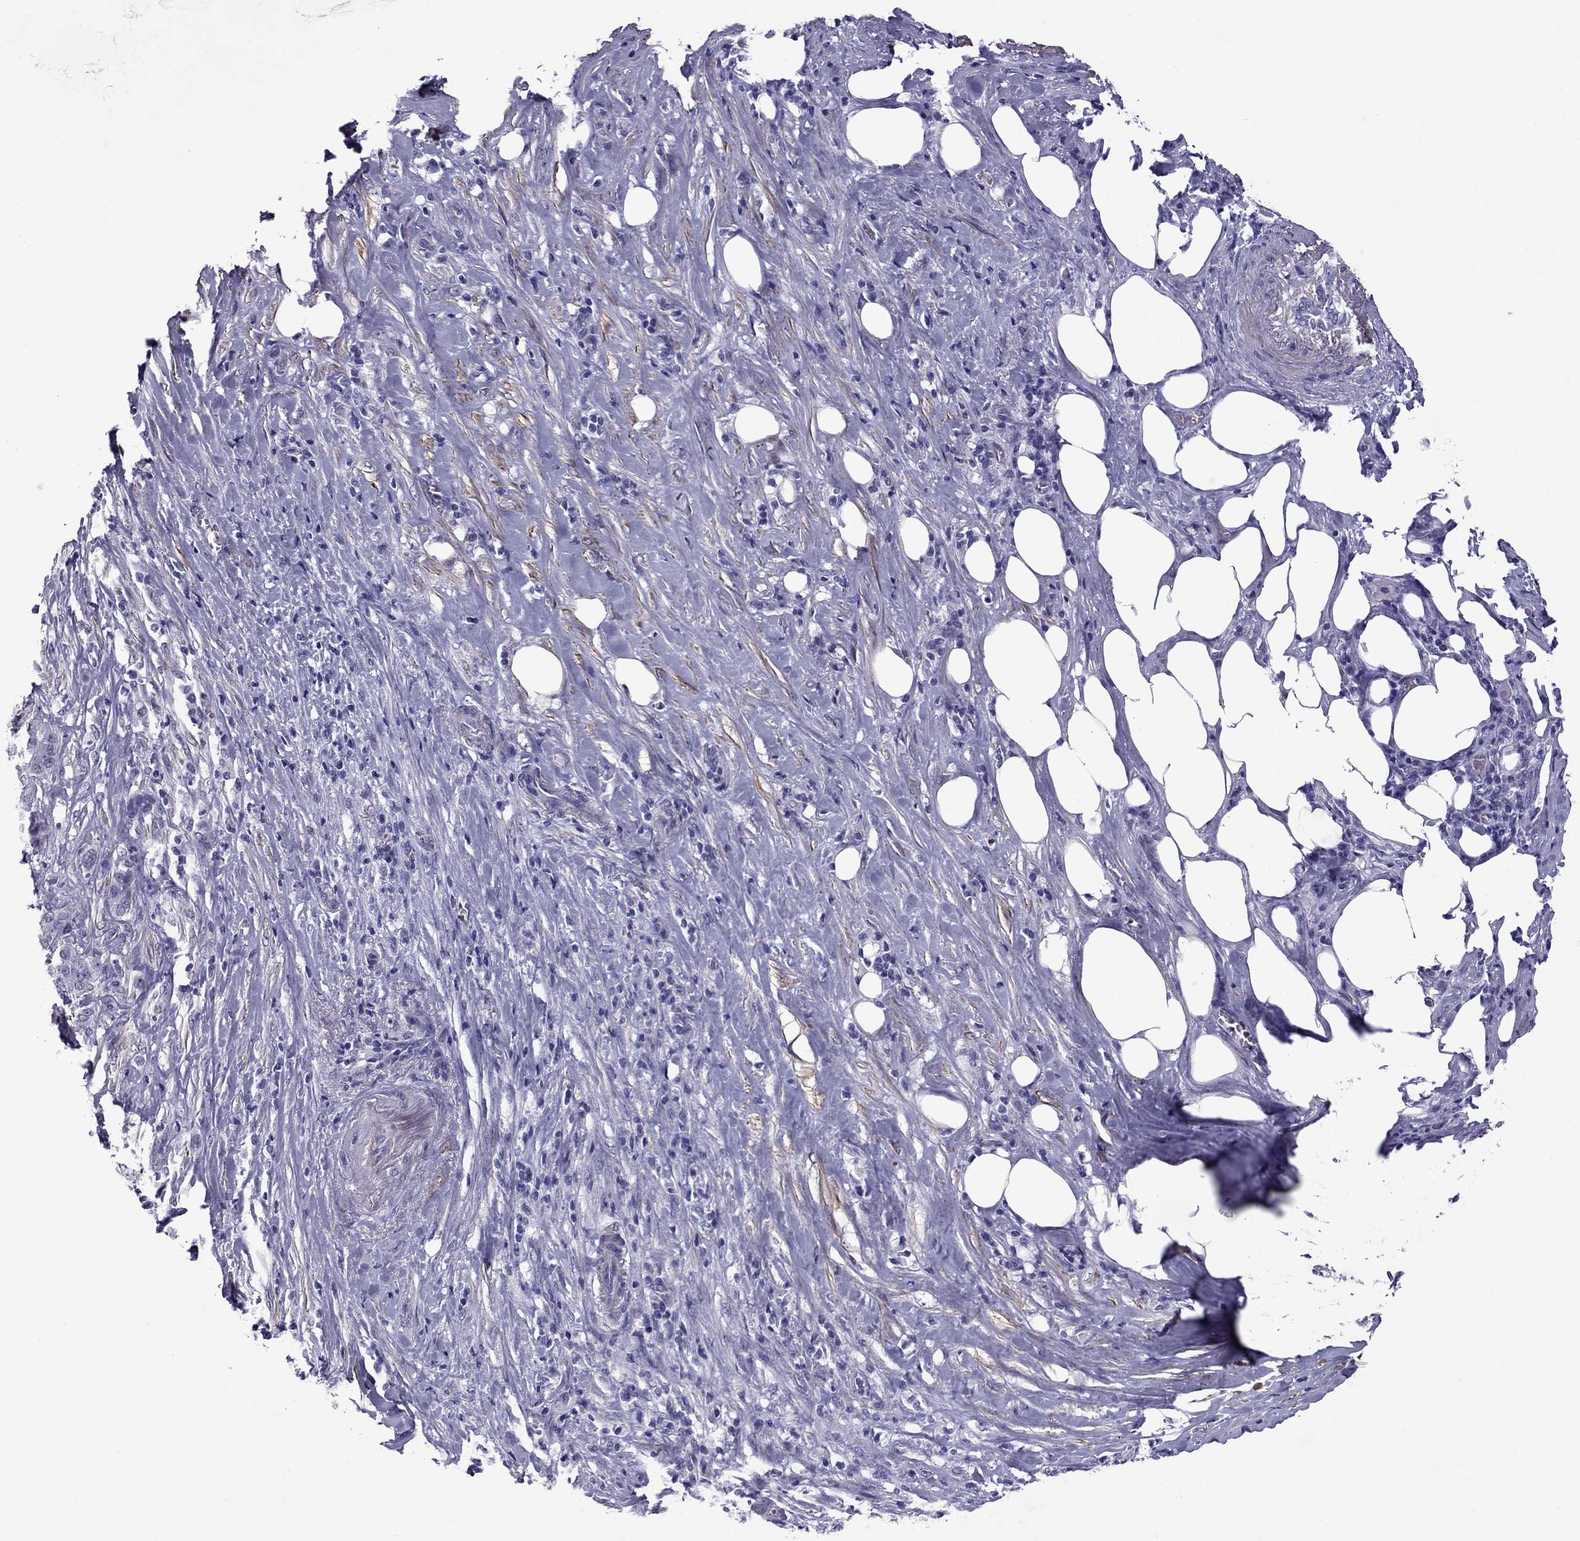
{"staining": {"intensity": "negative", "quantity": "none", "location": "none"}, "tissue": "pancreatic cancer", "cell_type": "Tumor cells", "image_type": "cancer", "snomed": [{"axis": "morphology", "description": "Adenocarcinoma, NOS"}, {"axis": "topography", "description": "Pancreas"}], "caption": "Immunohistochemistry (IHC) photomicrograph of human pancreatic adenocarcinoma stained for a protein (brown), which displays no staining in tumor cells.", "gene": "CHRNA5", "patient": {"sex": "male", "age": 57}}